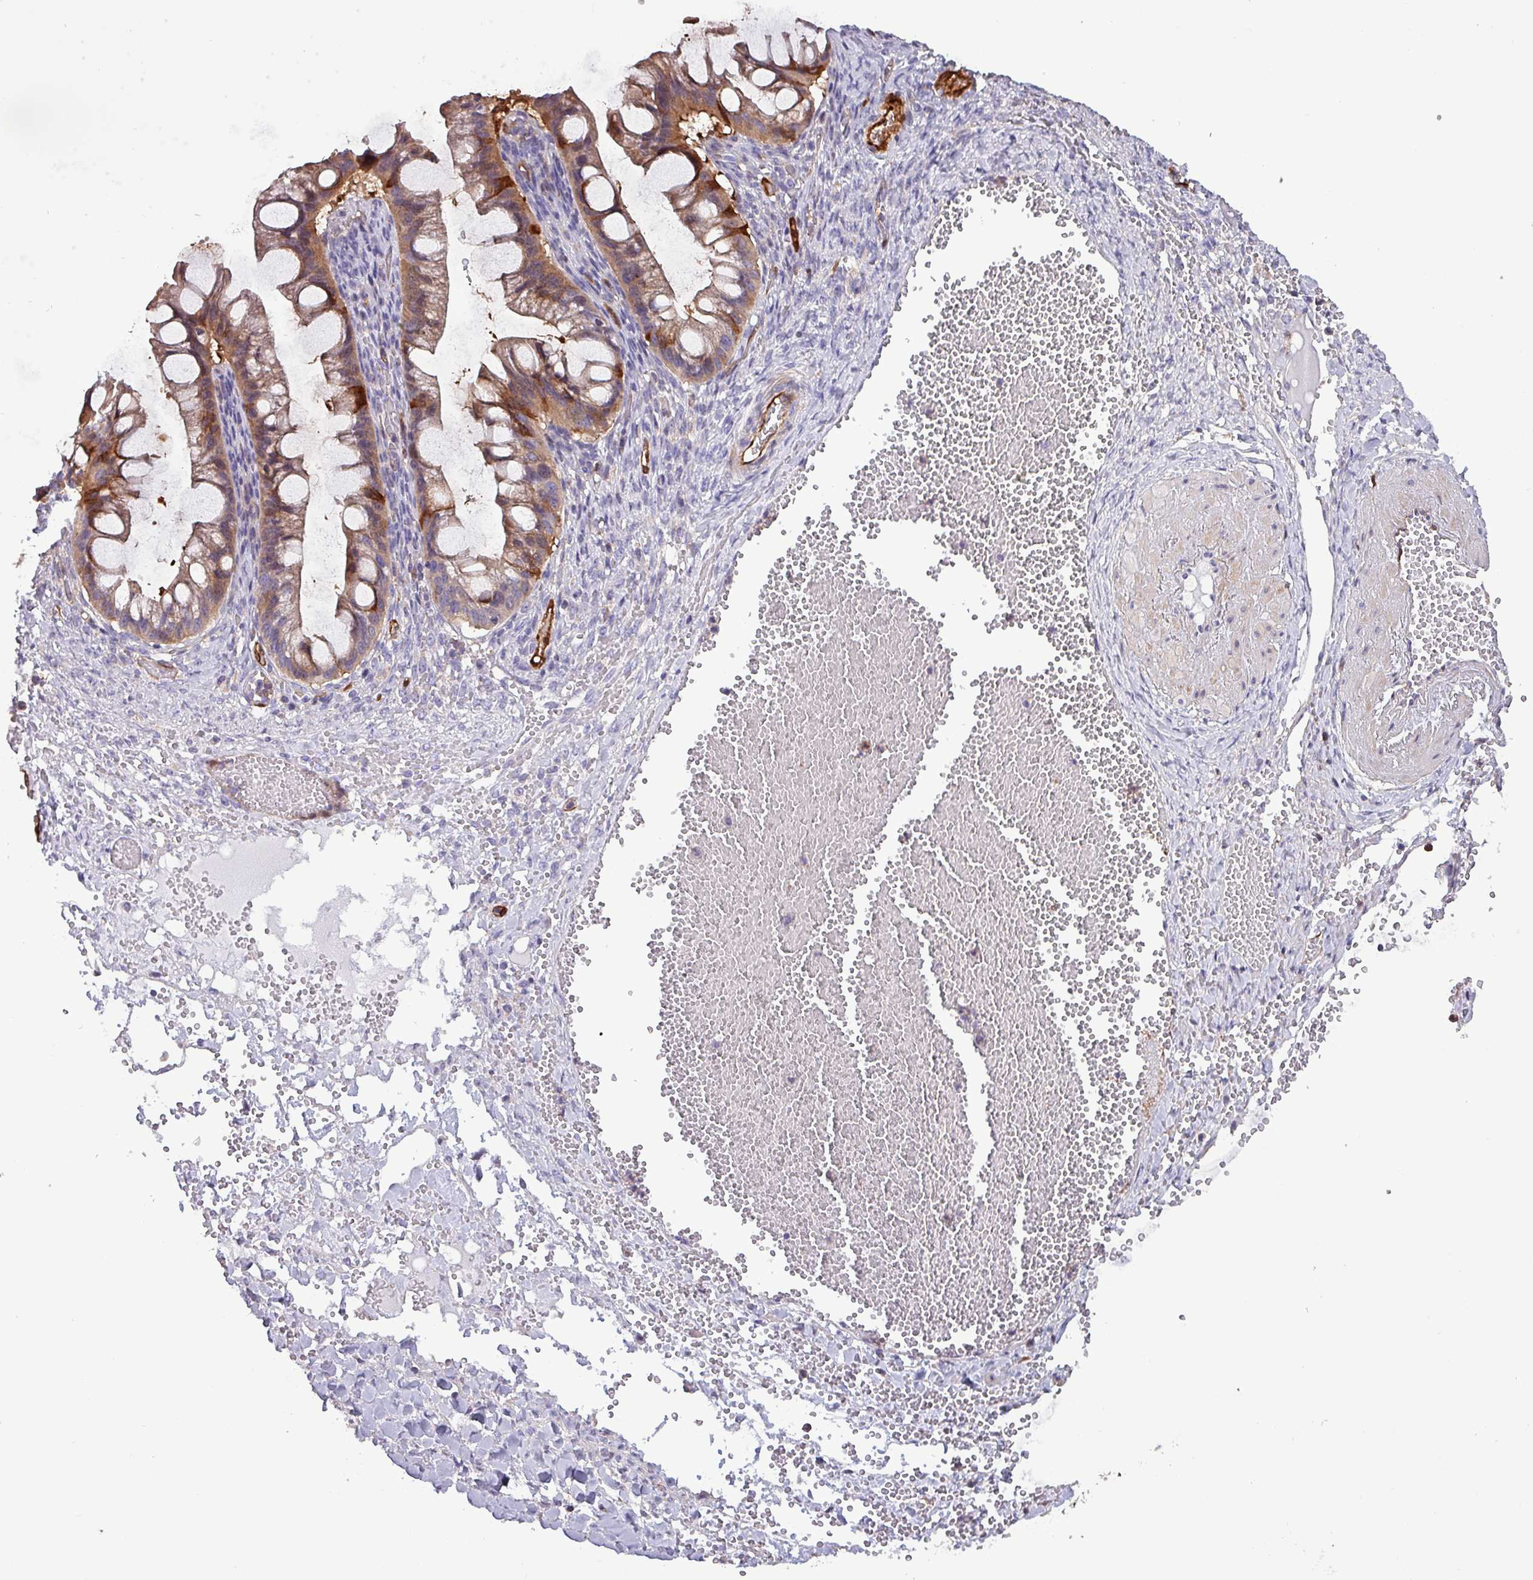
{"staining": {"intensity": "moderate", "quantity": ">75%", "location": "cytoplasmic/membranous"}, "tissue": "ovarian cancer", "cell_type": "Tumor cells", "image_type": "cancer", "snomed": [{"axis": "morphology", "description": "Cystadenocarcinoma, mucinous, NOS"}, {"axis": "topography", "description": "Ovary"}], "caption": "A micrograph of human ovarian cancer (mucinous cystadenocarcinoma) stained for a protein demonstrates moderate cytoplasmic/membranous brown staining in tumor cells.", "gene": "SCIN", "patient": {"sex": "female", "age": 73}}